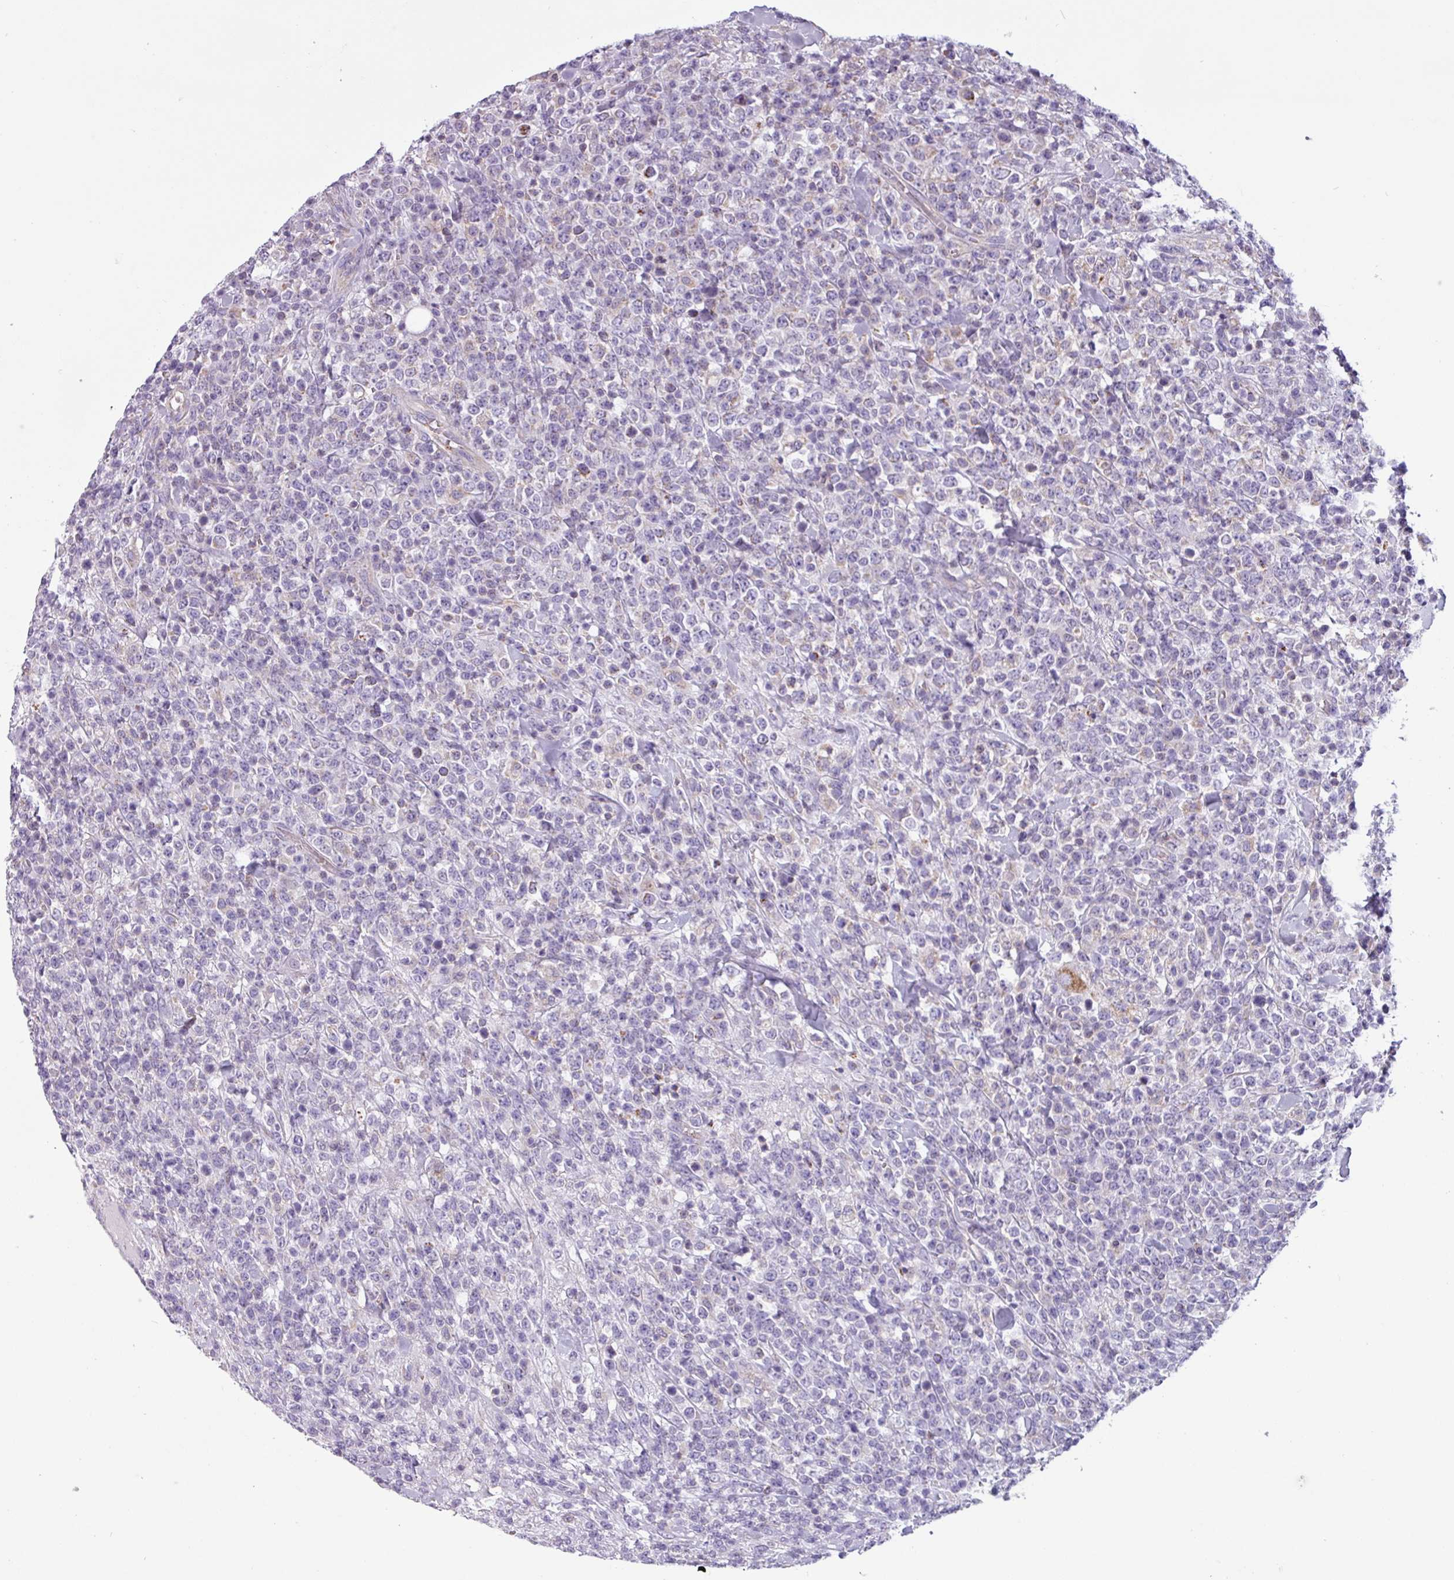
{"staining": {"intensity": "negative", "quantity": "none", "location": "none"}, "tissue": "lymphoma", "cell_type": "Tumor cells", "image_type": "cancer", "snomed": [{"axis": "morphology", "description": "Malignant lymphoma, non-Hodgkin's type, High grade"}, {"axis": "topography", "description": "Colon"}], "caption": "An IHC photomicrograph of lymphoma is shown. There is no staining in tumor cells of lymphoma. Brightfield microscopy of IHC stained with DAB (3,3'-diaminobenzidine) (brown) and hematoxylin (blue), captured at high magnification.", "gene": "CAMK1", "patient": {"sex": "female", "age": 53}}